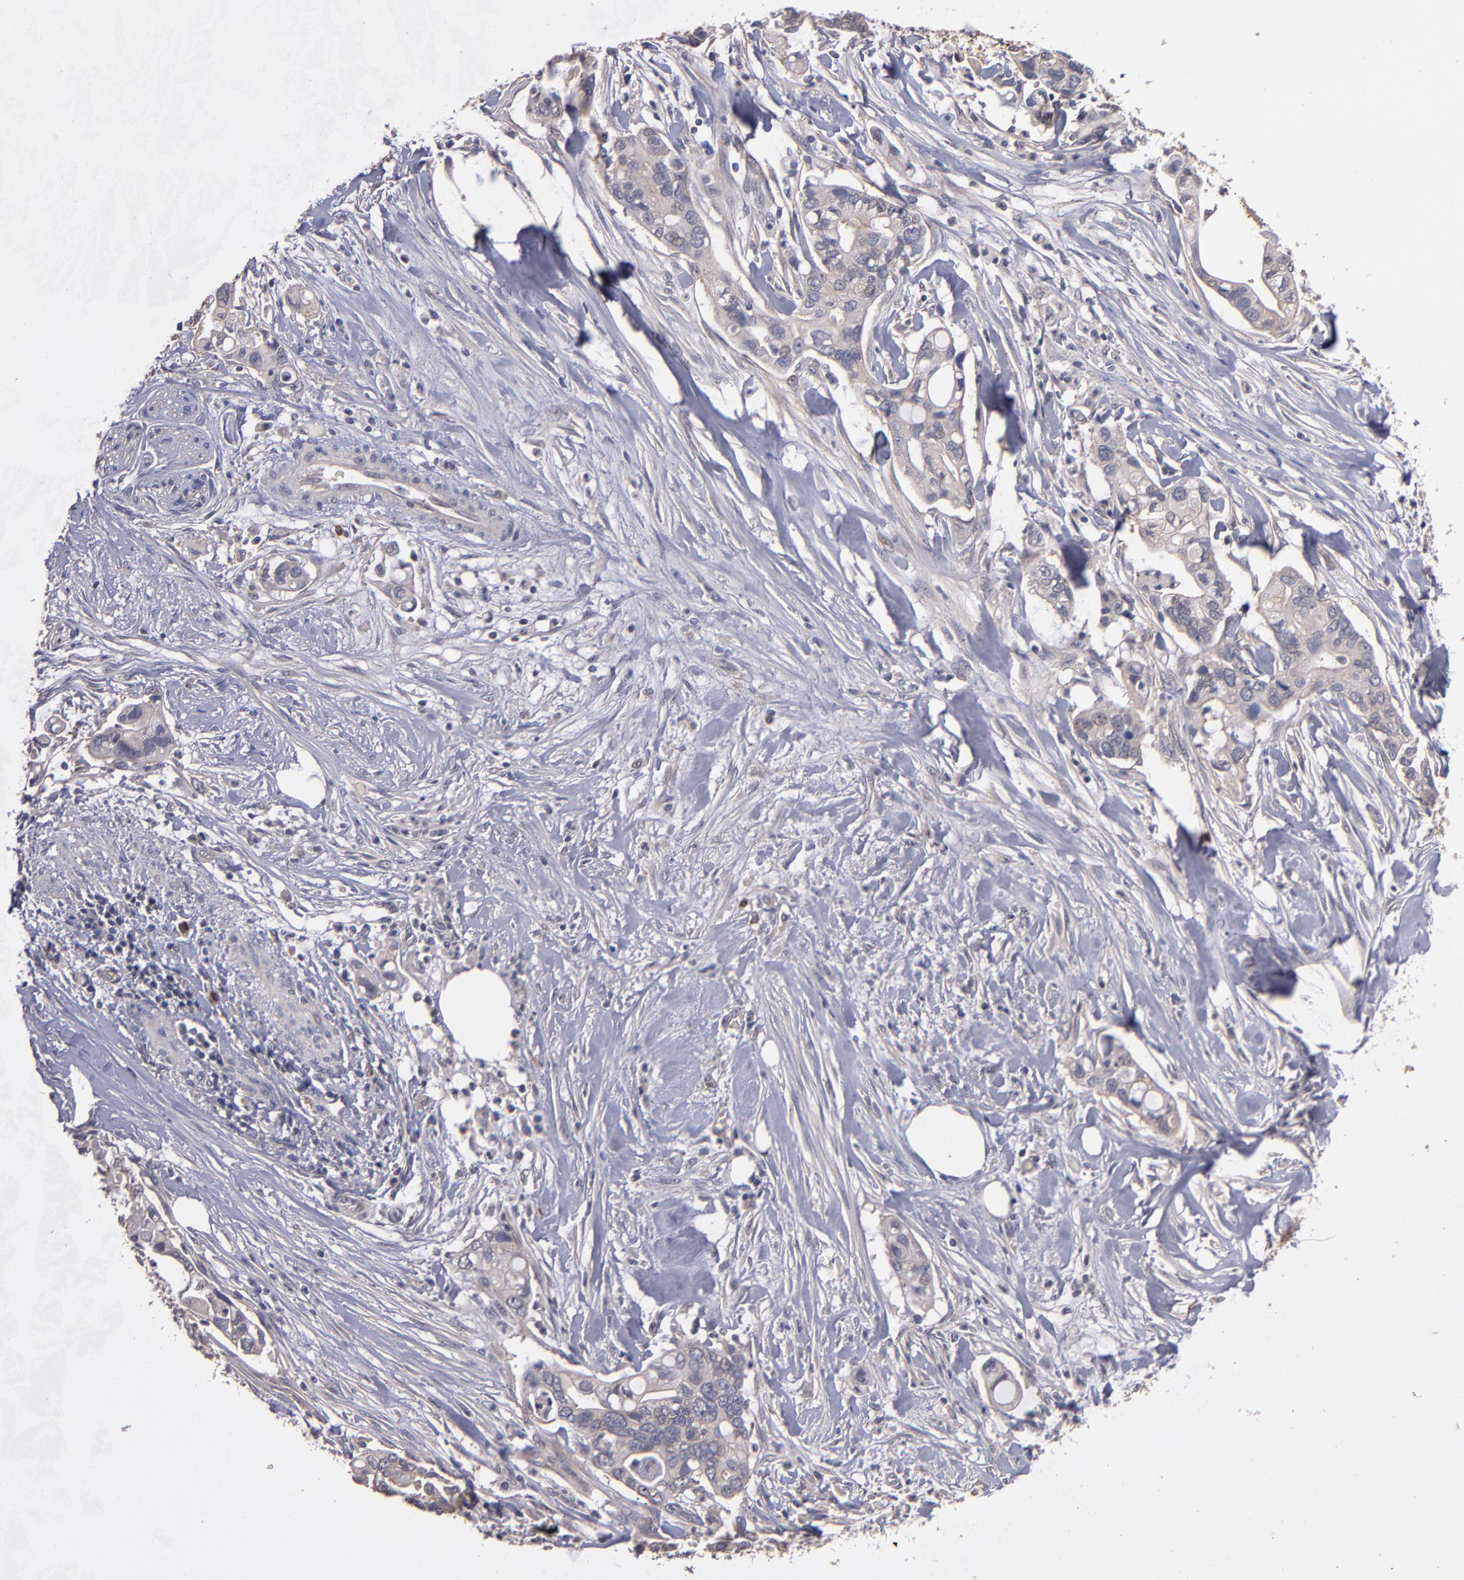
{"staining": {"intensity": "weak", "quantity": "<25%", "location": "cytoplasmic/membranous"}, "tissue": "pancreatic cancer", "cell_type": "Tumor cells", "image_type": "cancer", "snomed": [{"axis": "morphology", "description": "Adenocarcinoma, NOS"}, {"axis": "topography", "description": "Pancreas"}], "caption": "Image shows no significant protein staining in tumor cells of pancreatic cancer.", "gene": "CTSO", "patient": {"sex": "male", "age": 70}}